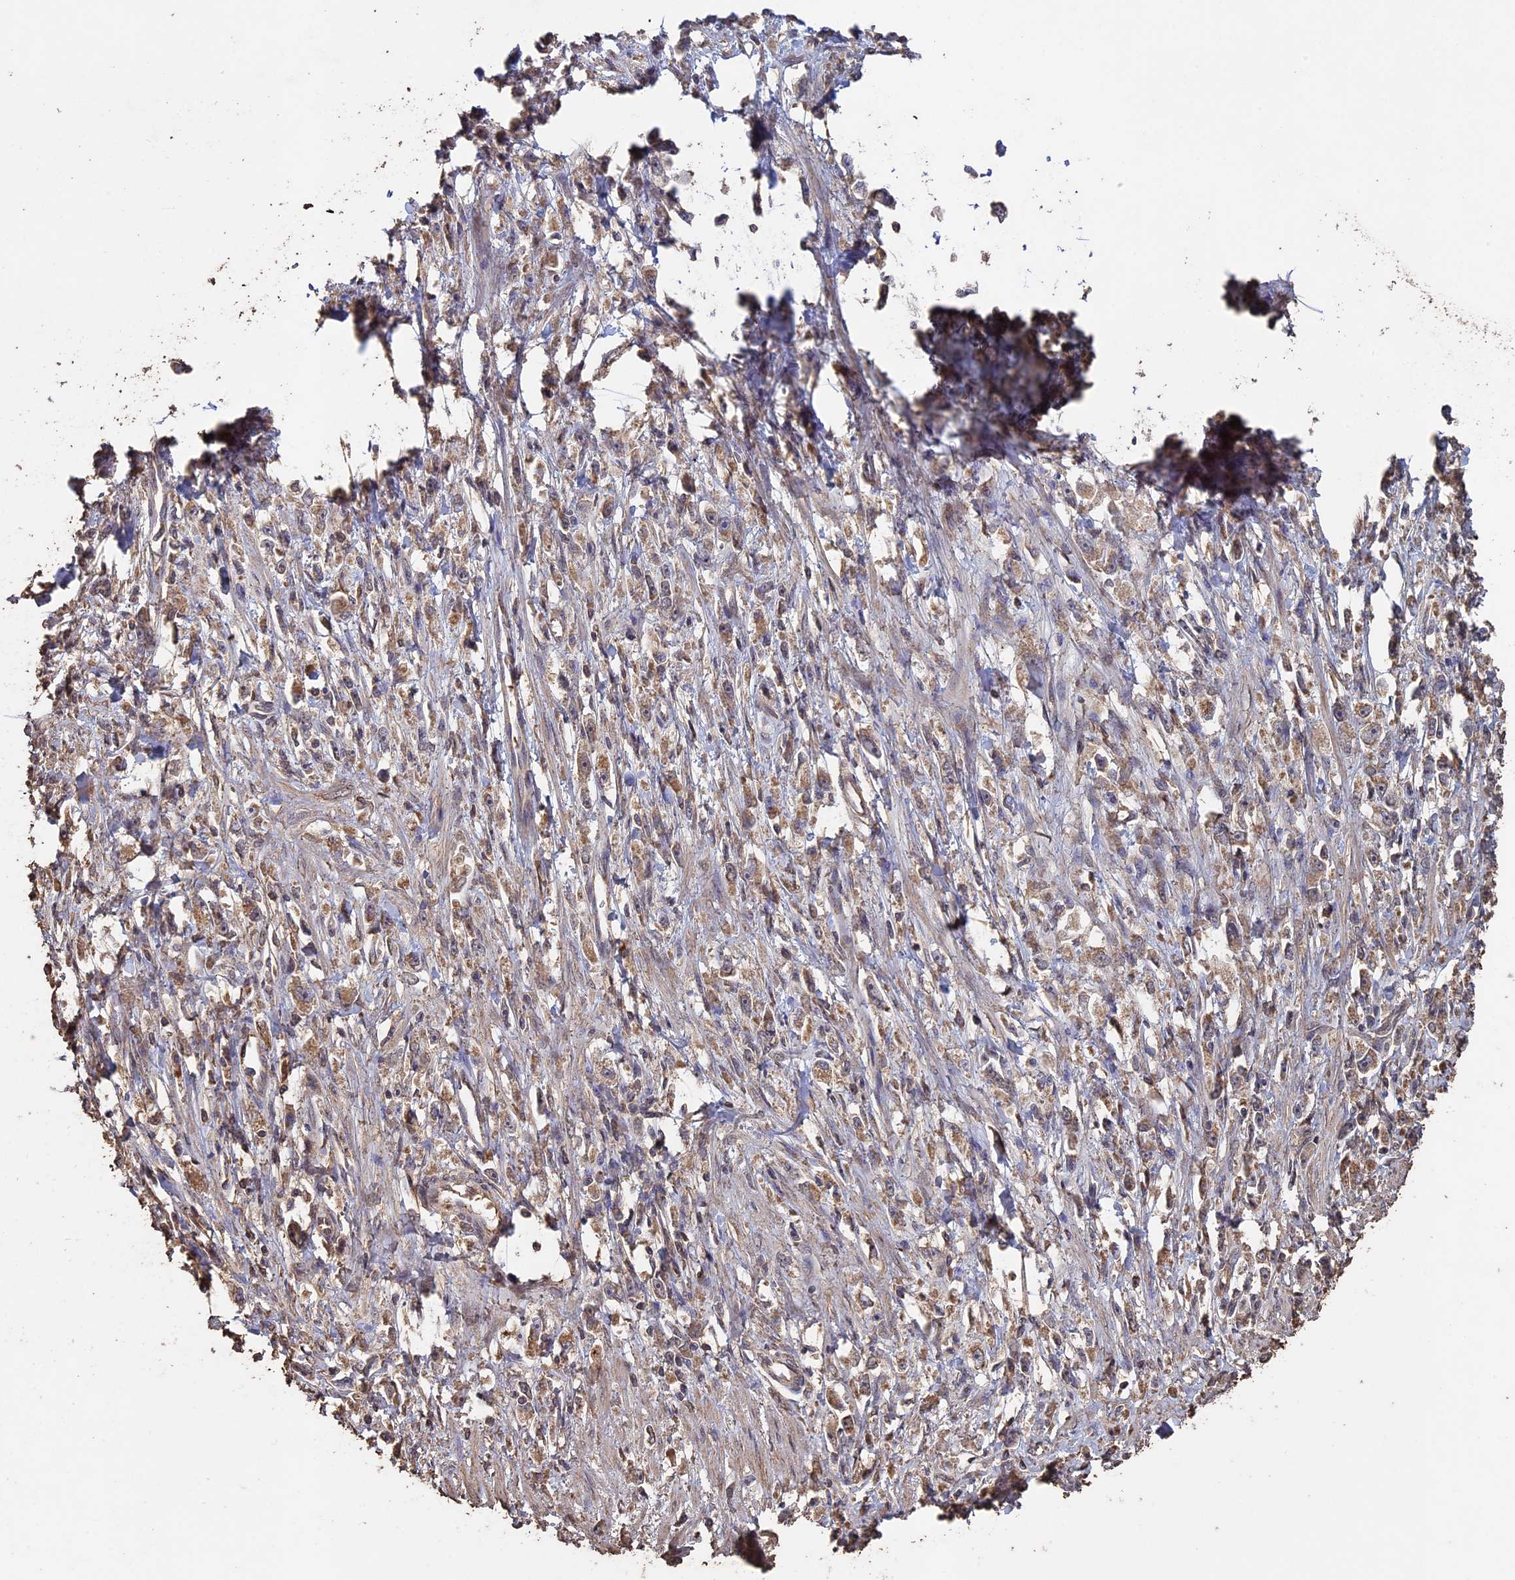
{"staining": {"intensity": "moderate", "quantity": ">75%", "location": "cytoplasmic/membranous"}, "tissue": "stomach cancer", "cell_type": "Tumor cells", "image_type": "cancer", "snomed": [{"axis": "morphology", "description": "Adenocarcinoma, NOS"}, {"axis": "topography", "description": "Stomach"}], "caption": "Stomach adenocarcinoma tissue demonstrates moderate cytoplasmic/membranous staining in about >75% of tumor cells", "gene": "HUNK", "patient": {"sex": "female", "age": 59}}